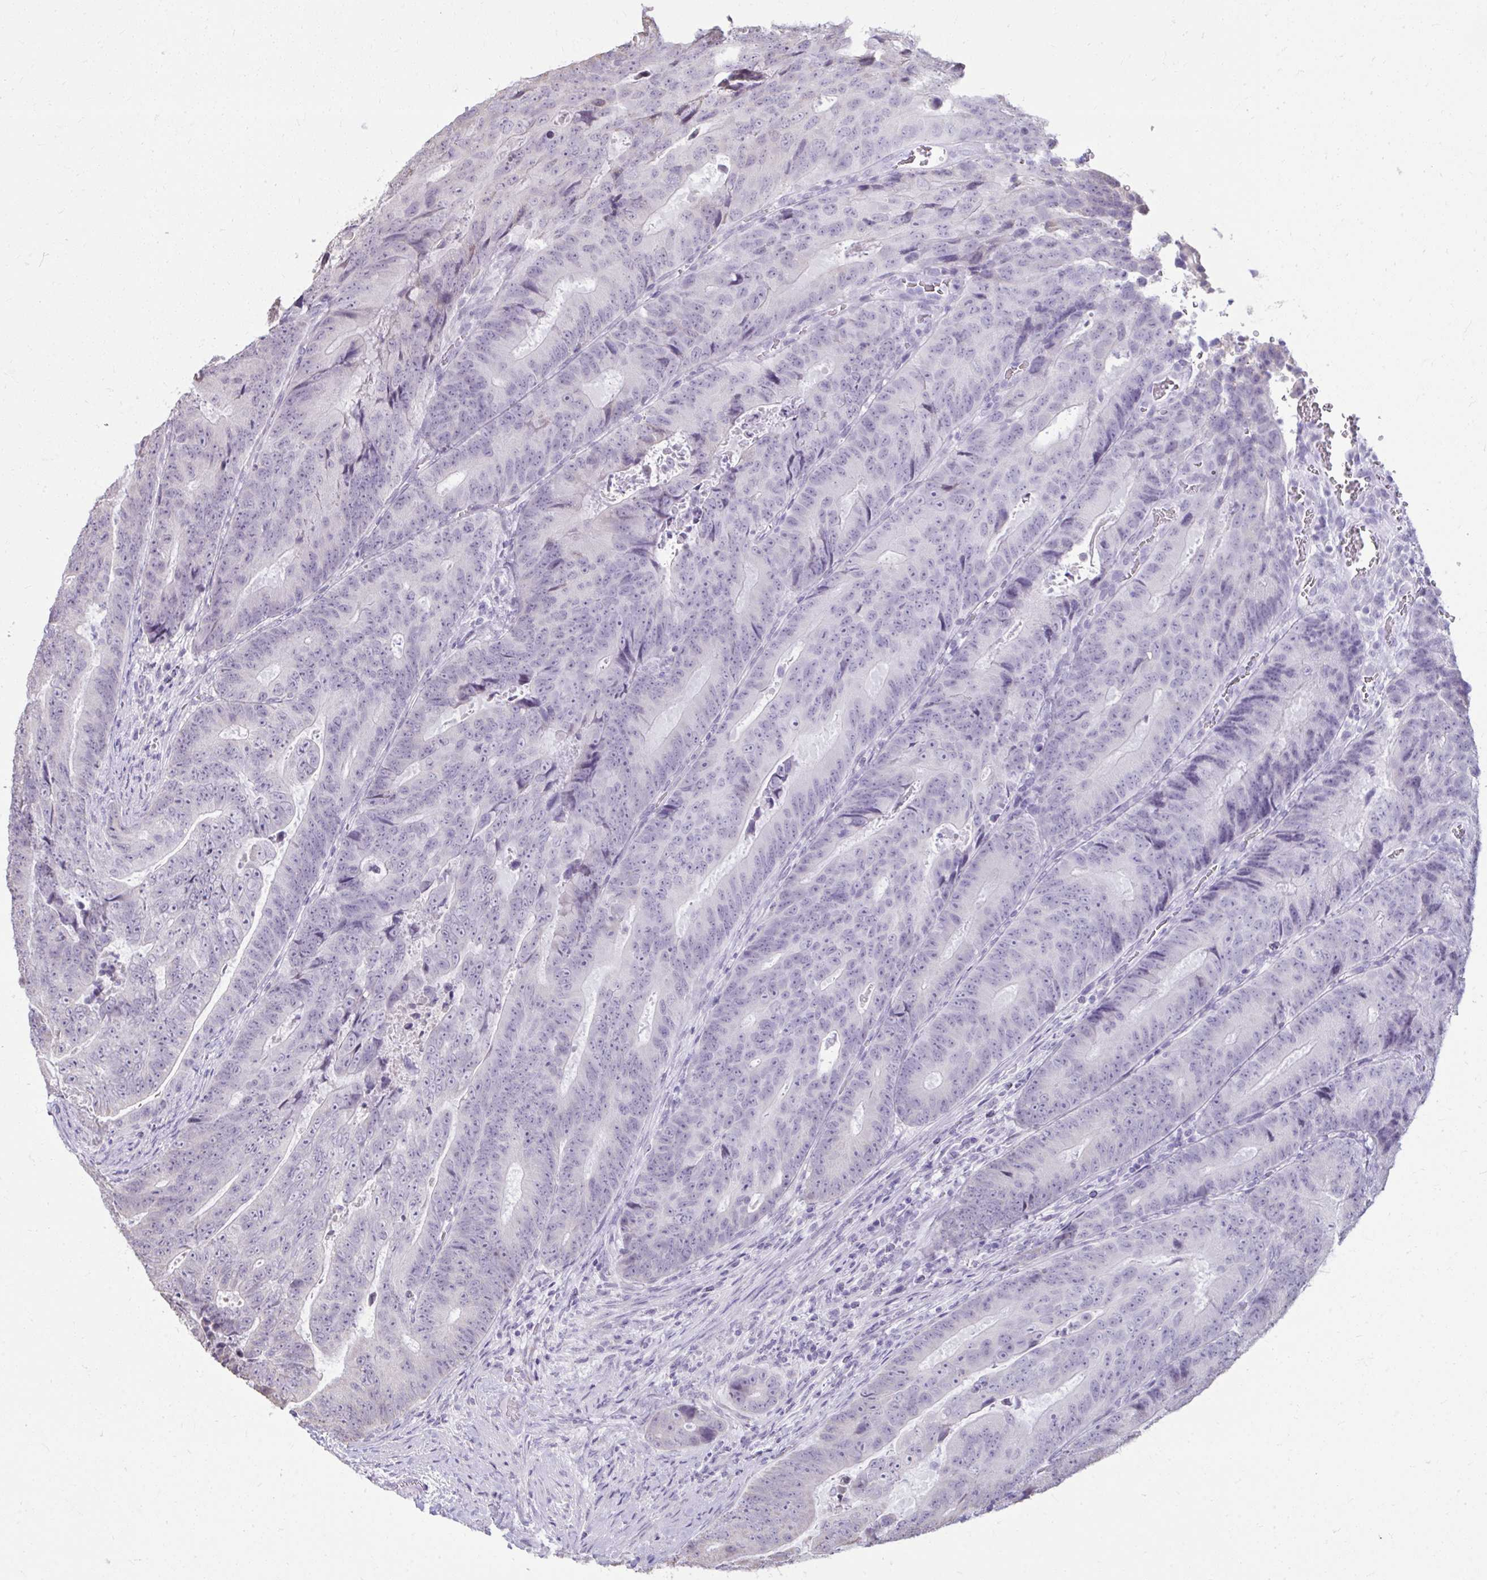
{"staining": {"intensity": "negative", "quantity": "none", "location": "none"}, "tissue": "colorectal cancer", "cell_type": "Tumor cells", "image_type": "cancer", "snomed": [{"axis": "morphology", "description": "Adenocarcinoma, NOS"}, {"axis": "topography", "description": "Colon"}], "caption": "This is an immunohistochemistry micrograph of human colorectal cancer (adenocarcinoma). There is no expression in tumor cells.", "gene": "NPPA", "patient": {"sex": "female", "age": 48}}